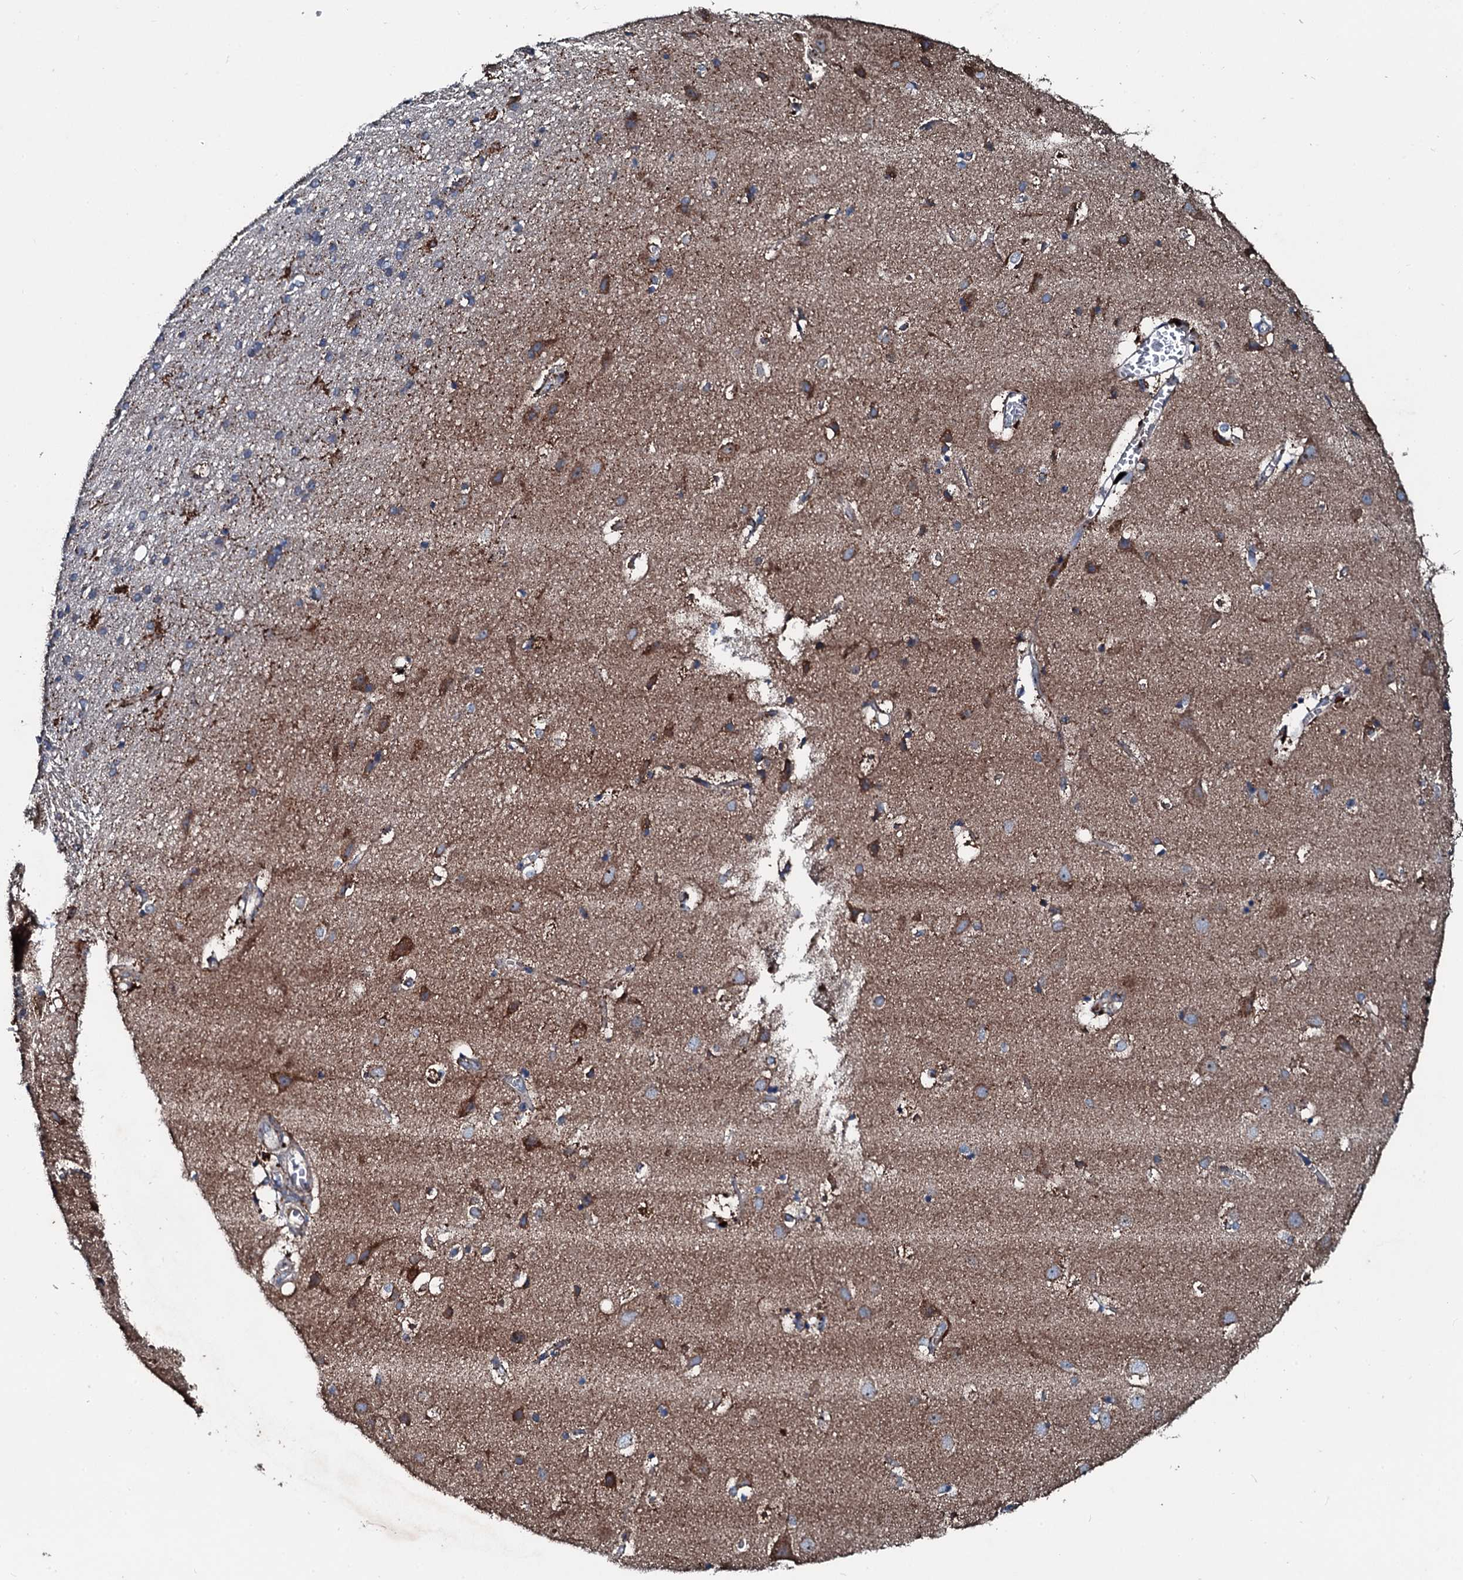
{"staining": {"intensity": "negative", "quantity": "none", "location": "none"}, "tissue": "cerebral cortex", "cell_type": "Endothelial cells", "image_type": "normal", "snomed": [{"axis": "morphology", "description": "Normal tissue, NOS"}, {"axis": "topography", "description": "Cerebral cortex"}], "caption": "This is a photomicrograph of IHC staining of unremarkable cerebral cortex, which shows no positivity in endothelial cells. Nuclei are stained in blue.", "gene": "ACSS3", "patient": {"sex": "male", "age": 54}}